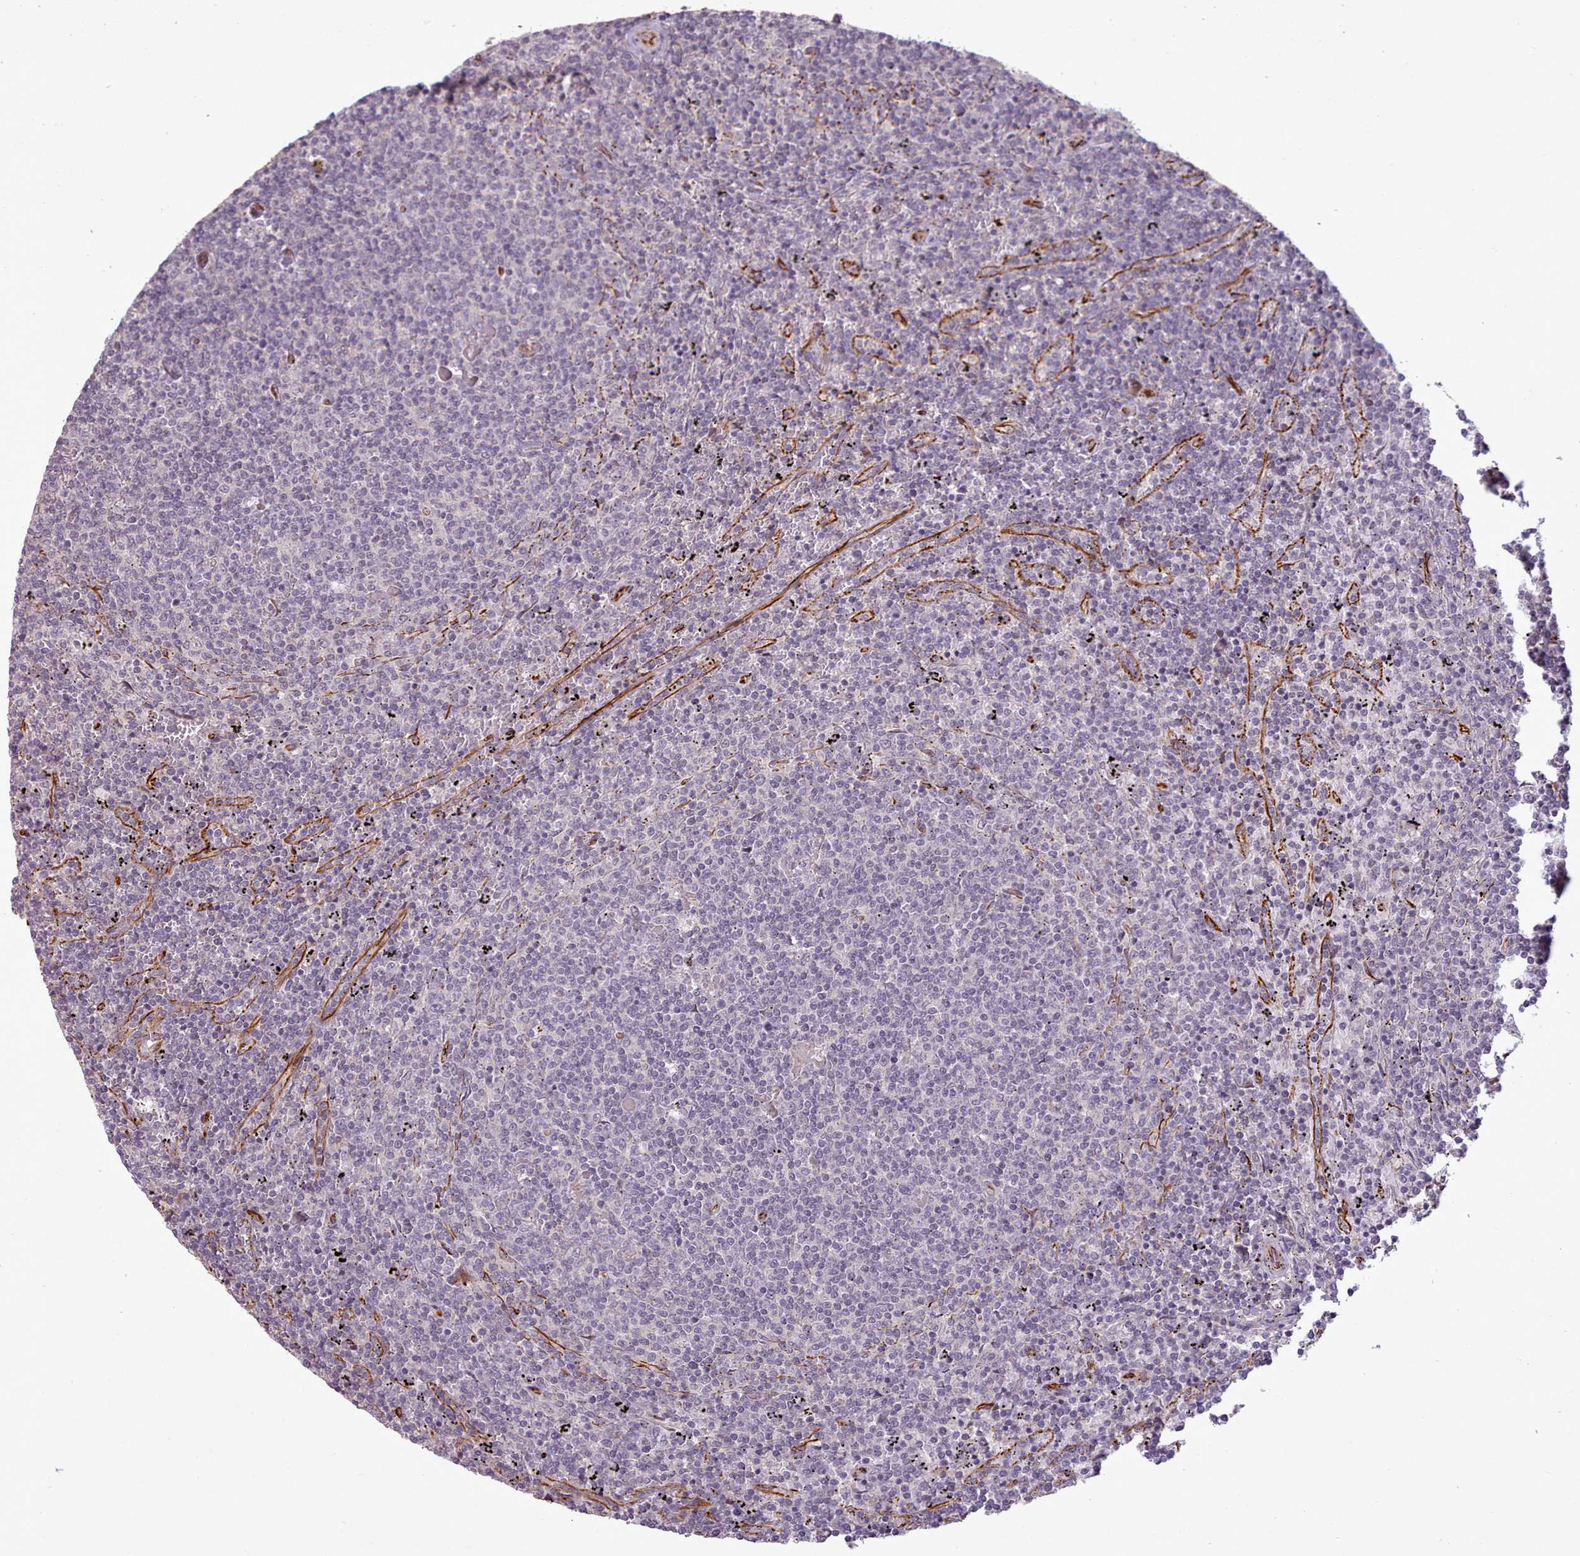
{"staining": {"intensity": "negative", "quantity": "none", "location": "none"}, "tissue": "lymphoma", "cell_type": "Tumor cells", "image_type": "cancer", "snomed": [{"axis": "morphology", "description": "Malignant lymphoma, non-Hodgkin's type, Low grade"}, {"axis": "topography", "description": "Spleen"}], "caption": "Immunohistochemistry of lymphoma shows no expression in tumor cells.", "gene": "GBGT1", "patient": {"sex": "female", "age": 50}}